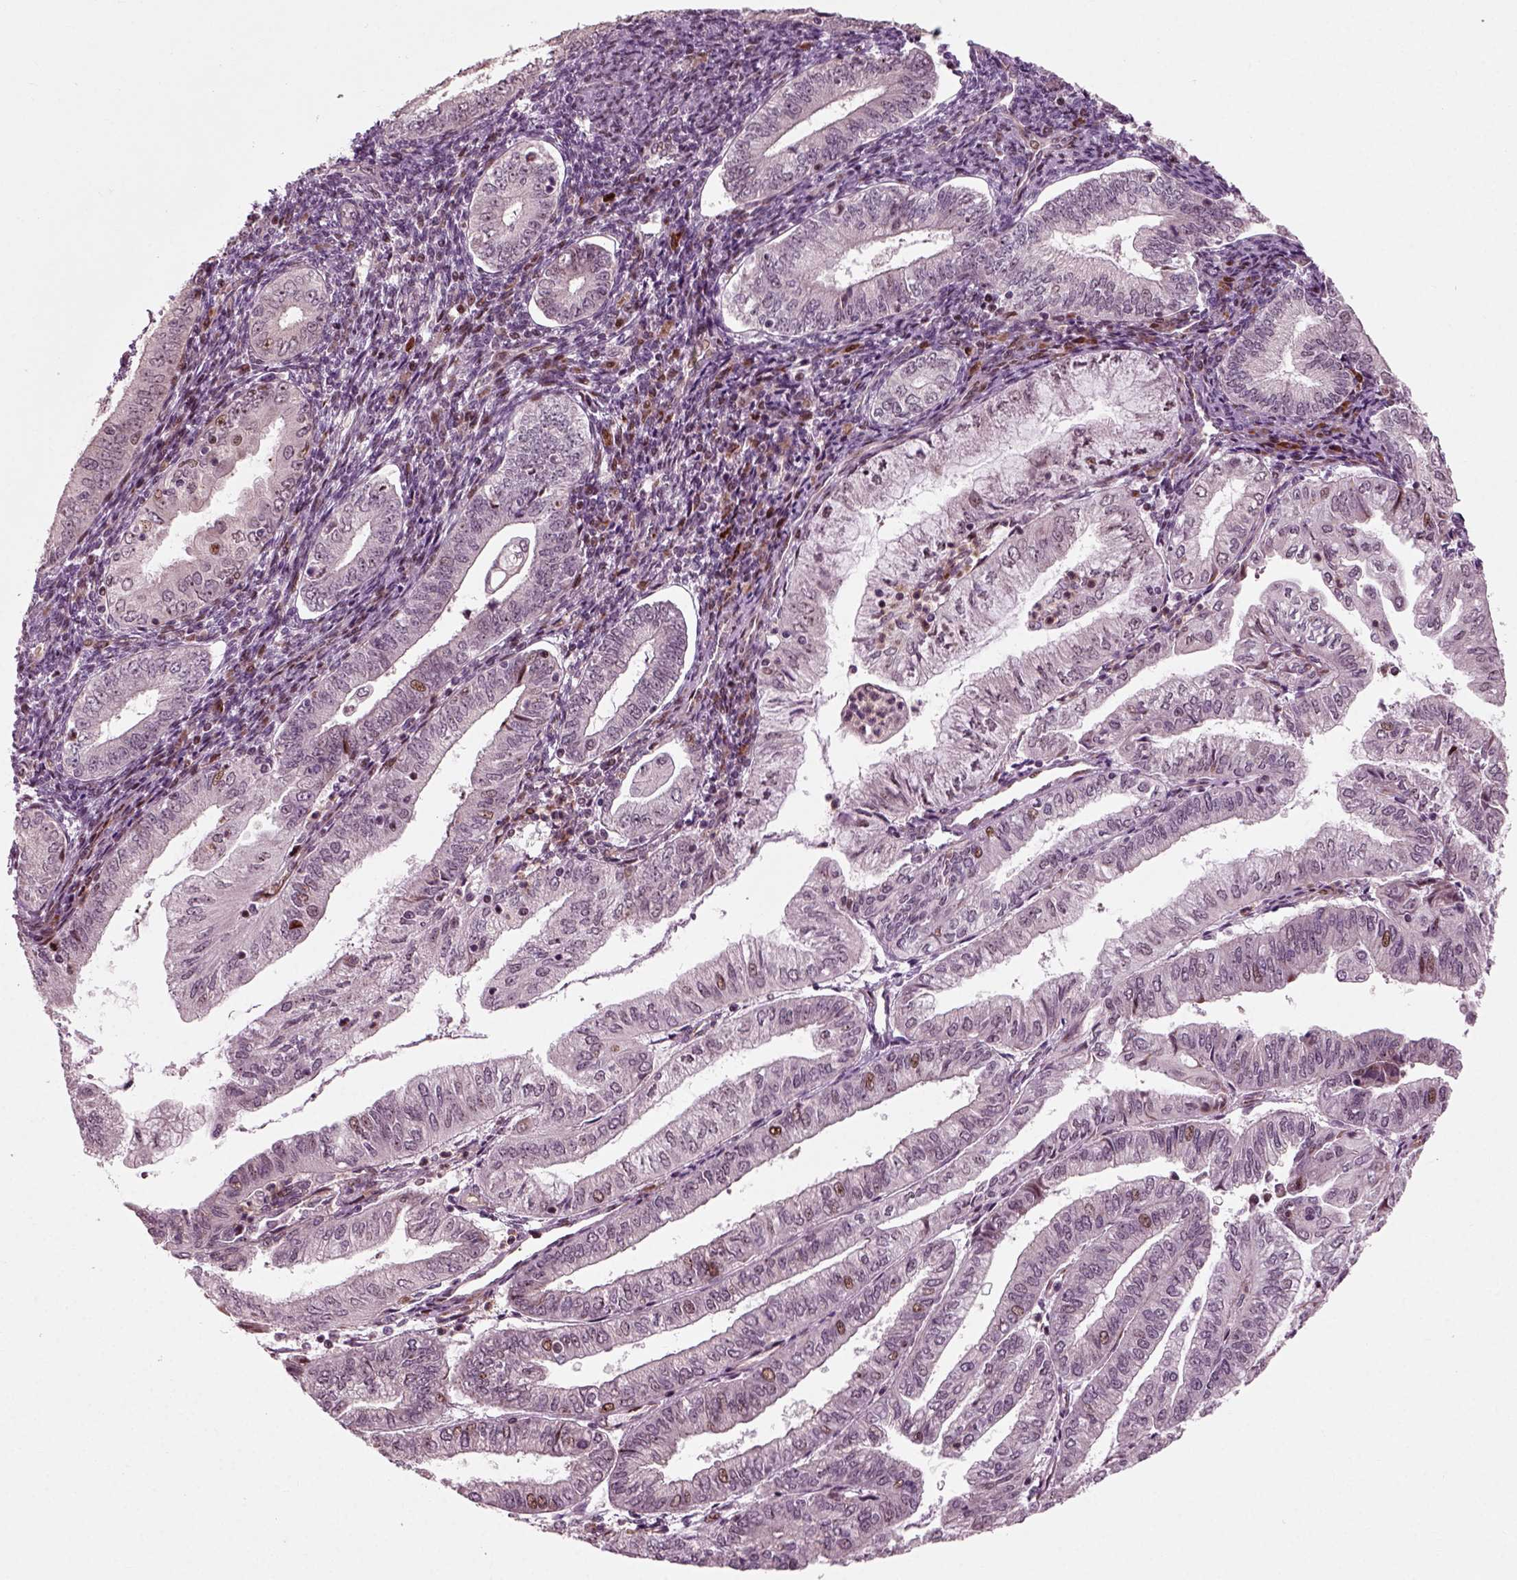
{"staining": {"intensity": "moderate", "quantity": "<25%", "location": "nuclear"}, "tissue": "endometrial cancer", "cell_type": "Tumor cells", "image_type": "cancer", "snomed": [{"axis": "morphology", "description": "Adenocarcinoma, NOS"}, {"axis": "topography", "description": "Endometrium"}], "caption": "IHC (DAB) staining of human adenocarcinoma (endometrial) demonstrates moderate nuclear protein expression in approximately <25% of tumor cells.", "gene": "CDC14A", "patient": {"sex": "female", "age": 55}}